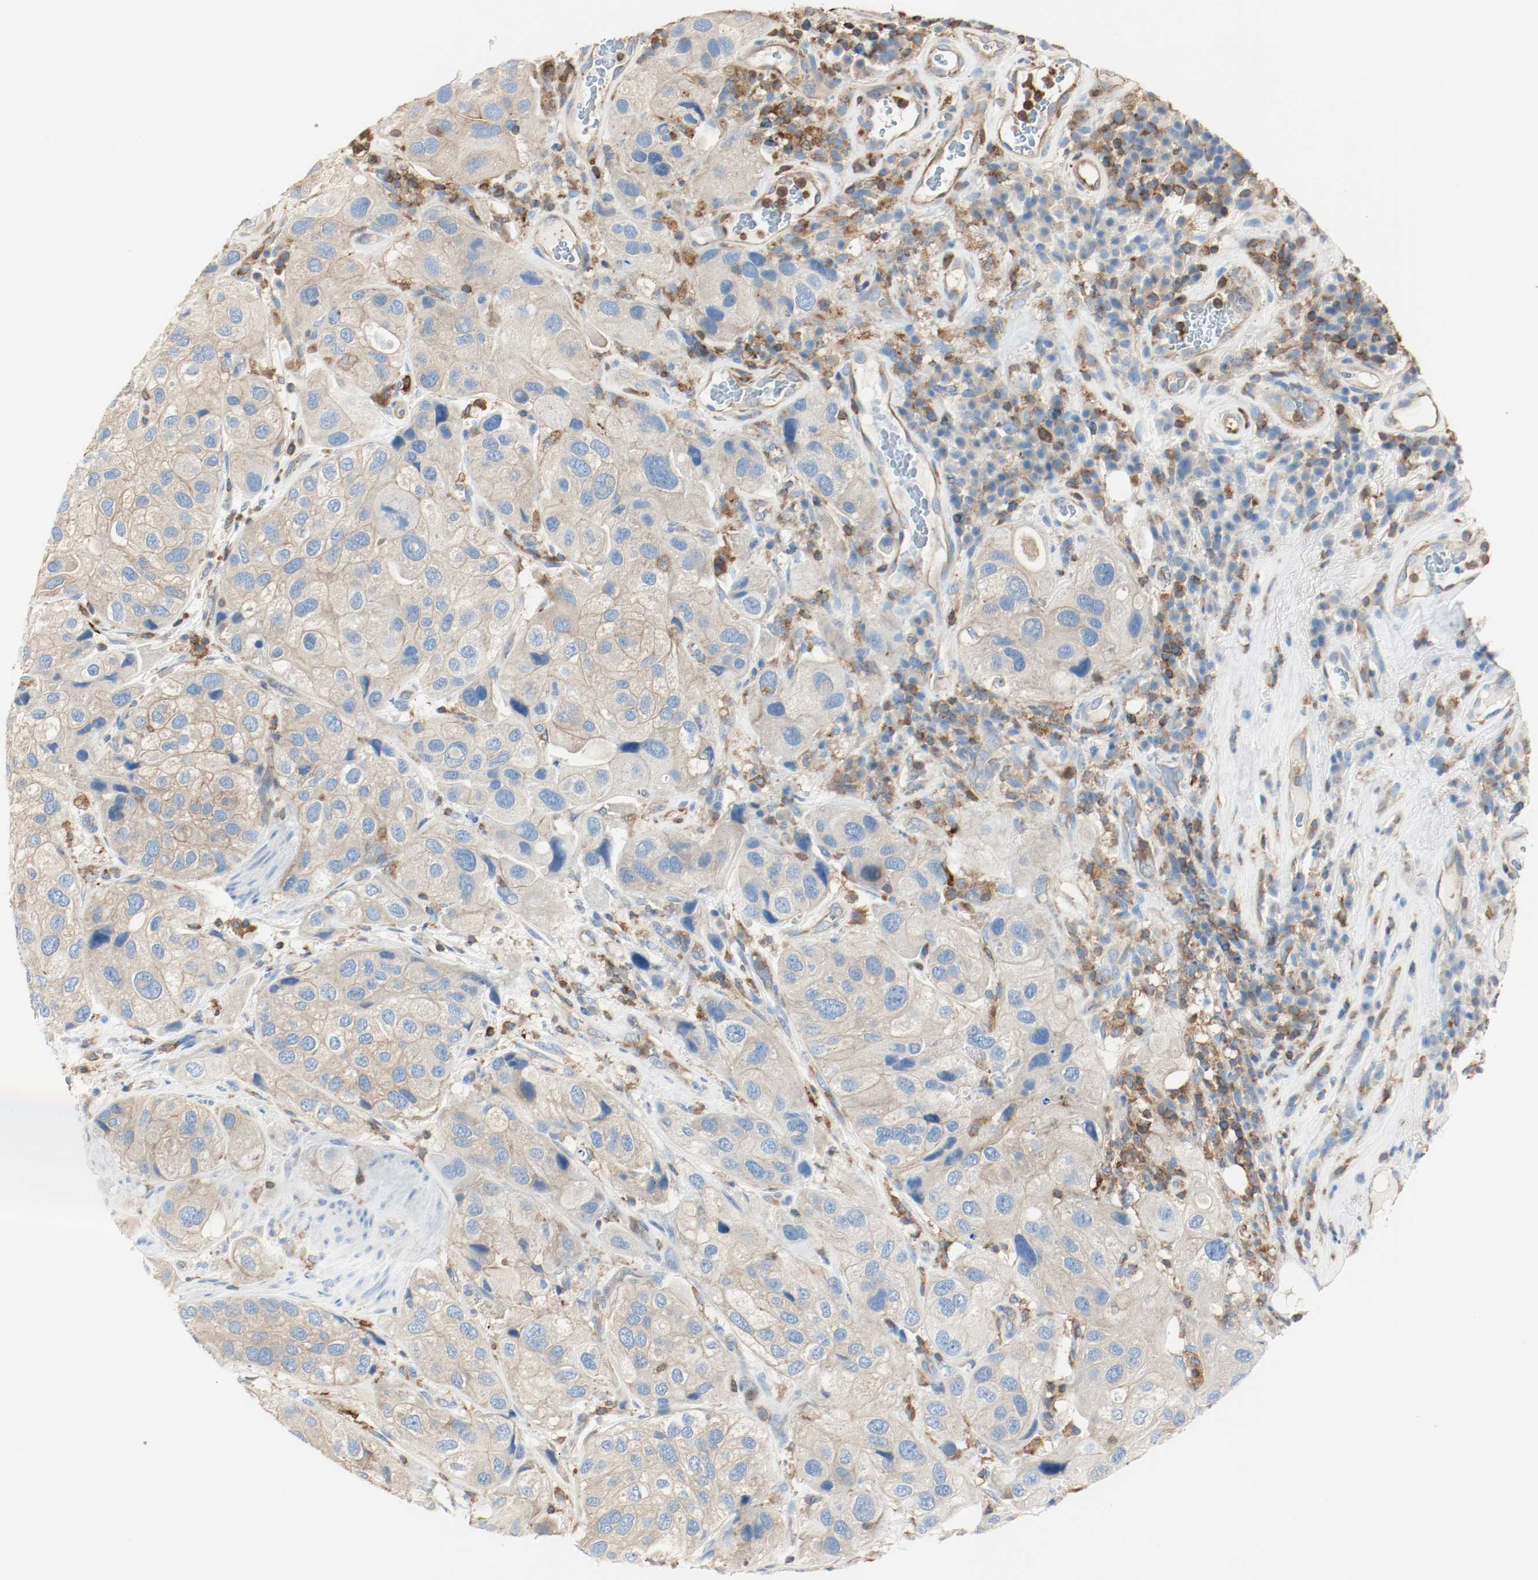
{"staining": {"intensity": "weak", "quantity": ">75%", "location": "cytoplasmic/membranous"}, "tissue": "urothelial cancer", "cell_type": "Tumor cells", "image_type": "cancer", "snomed": [{"axis": "morphology", "description": "Urothelial carcinoma, High grade"}, {"axis": "topography", "description": "Urinary bladder"}], "caption": "IHC histopathology image of neoplastic tissue: human urothelial cancer stained using immunohistochemistry reveals low levels of weak protein expression localized specifically in the cytoplasmic/membranous of tumor cells, appearing as a cytoplasmic/membranous brown color.", "gene": "ARPC1B", "patient": {"sex": "female", "age": 64}}